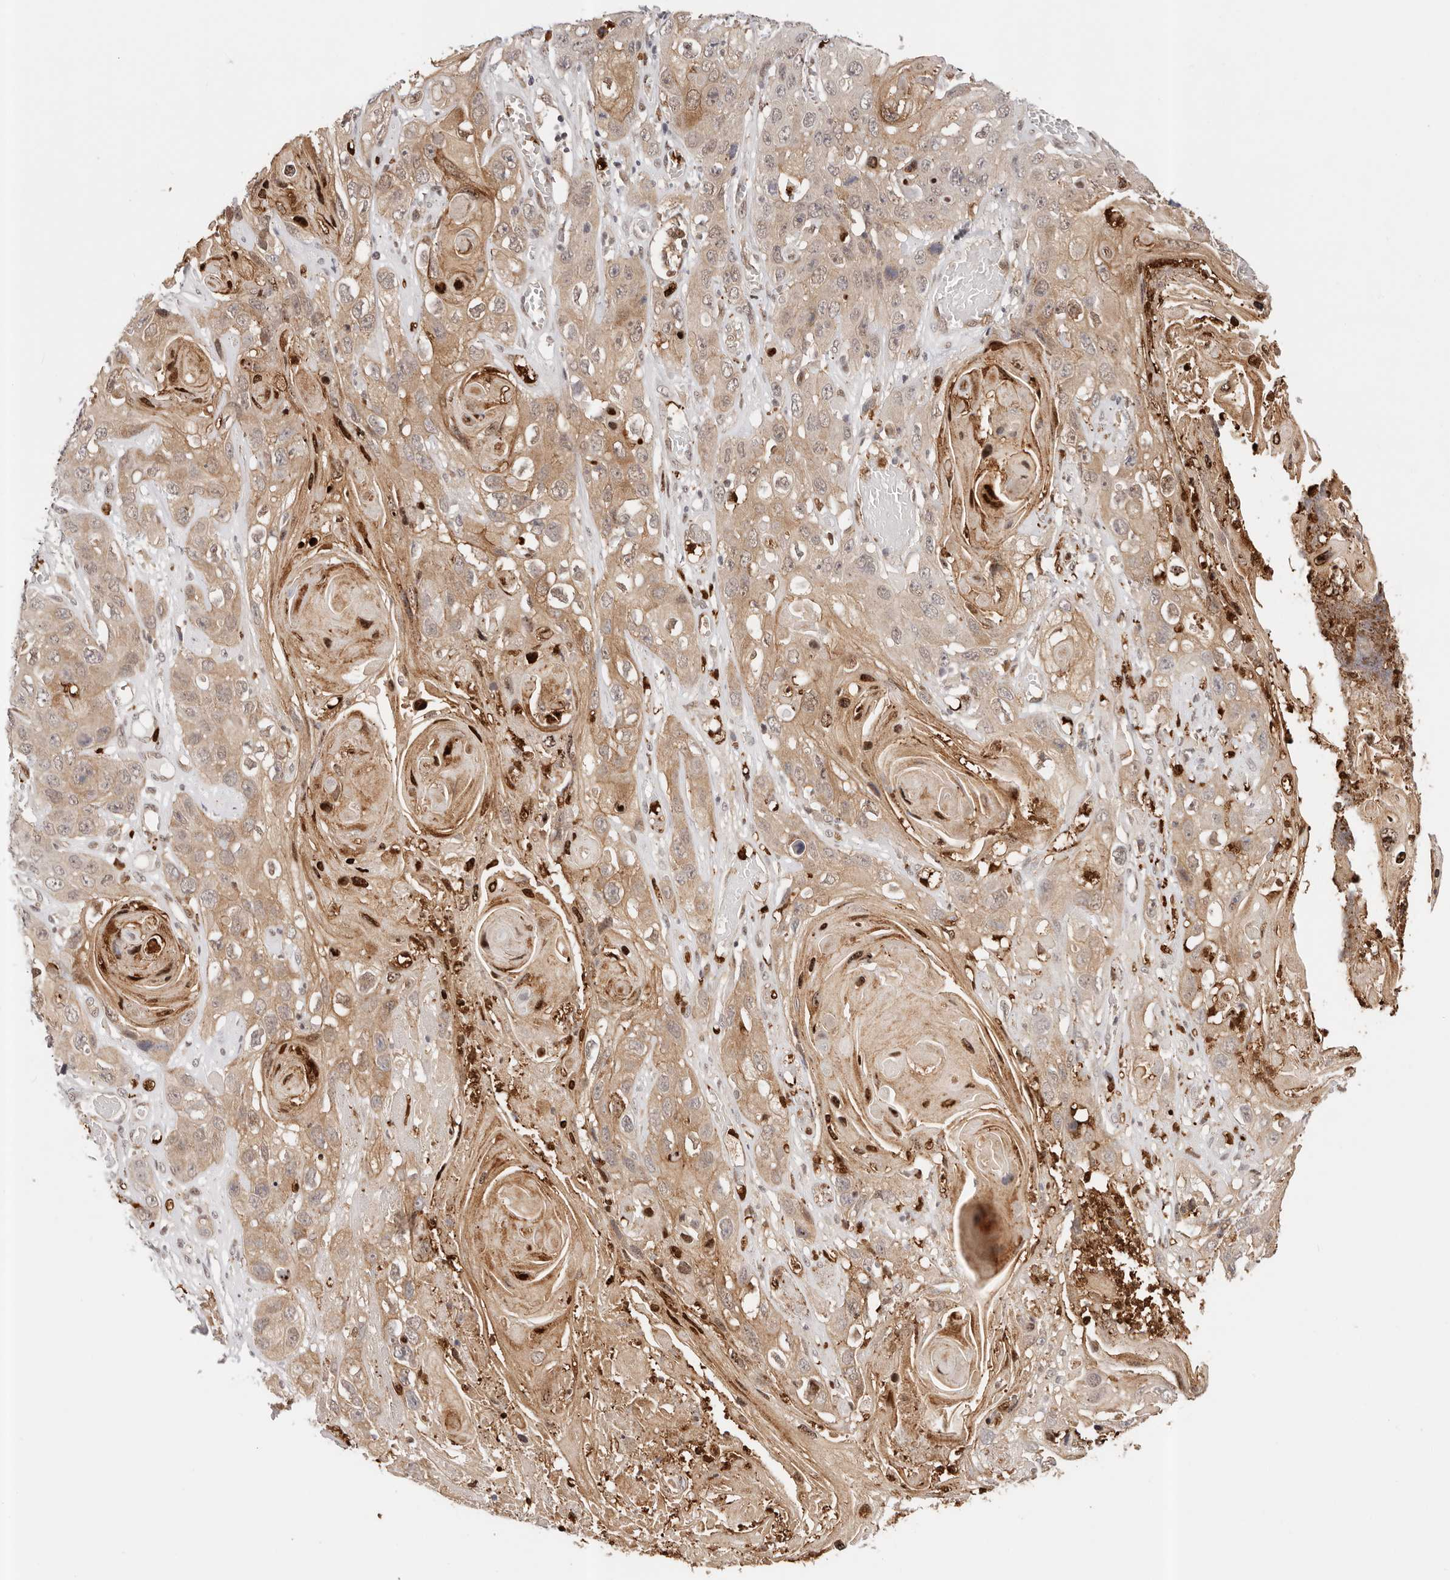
{"staining": {"intensity": "weak", "quantity": ">75%", "location": "cytoplasmic/membranous"}, "tissue": "skin cancer", "cell_type": "Tumor cells", "image_type": "cancer", "snomed": [{"axis": "morphology", "description": "Squamous cell carcinoma, NOS"}, {"axis": "topography", "description": "Skin"}], "caption": "Skin squamous cell carcinoma stained for a protein displays weak cytoplasmic/membranous positivity in tumor cells.", "gene": "AFDN", "patient": {"sex": "male", "age": 55}}